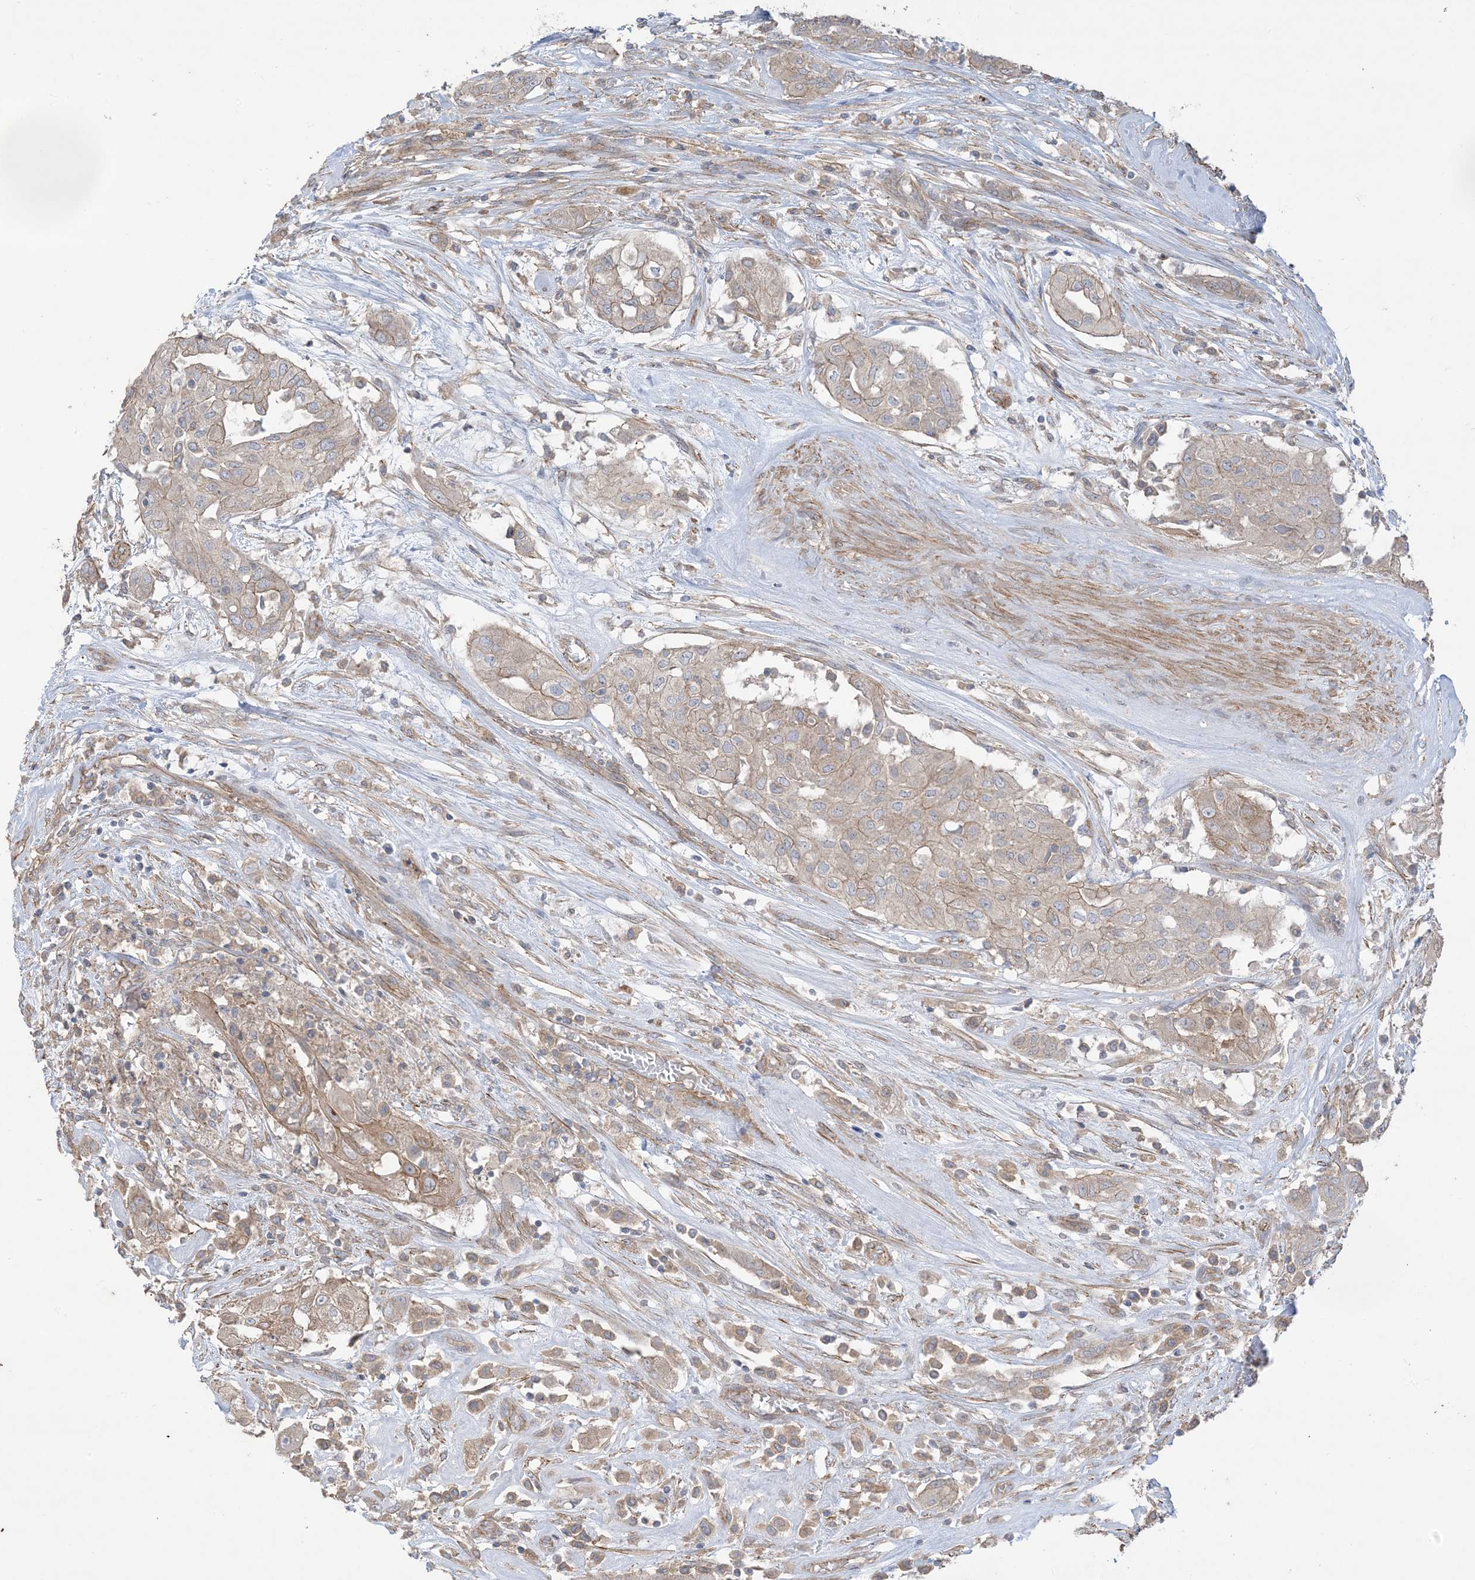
{"staining": {"intensity": "weak", "quantity": ">75%", "location": "cytoplasmic/membranous"}, "tissue": "thyroid cancer", "cell_type": "Tumor cells", "image_type": "cancer", "snomed": [{"axis": "morphology", "description": "Papillary adenocarcinoma, NOS"}, {"axis": "topography", "description": "Thyroid gland"}], "caption": "Papillary adenocarcinoma (thyroid) stained with DAB IHC demonstrates low levels of weak cytoplasmic/membranous expression in approximately >75% of tumor cells.", "gene": "CCNY", "patient": {"sex": "female", "age": 59}}